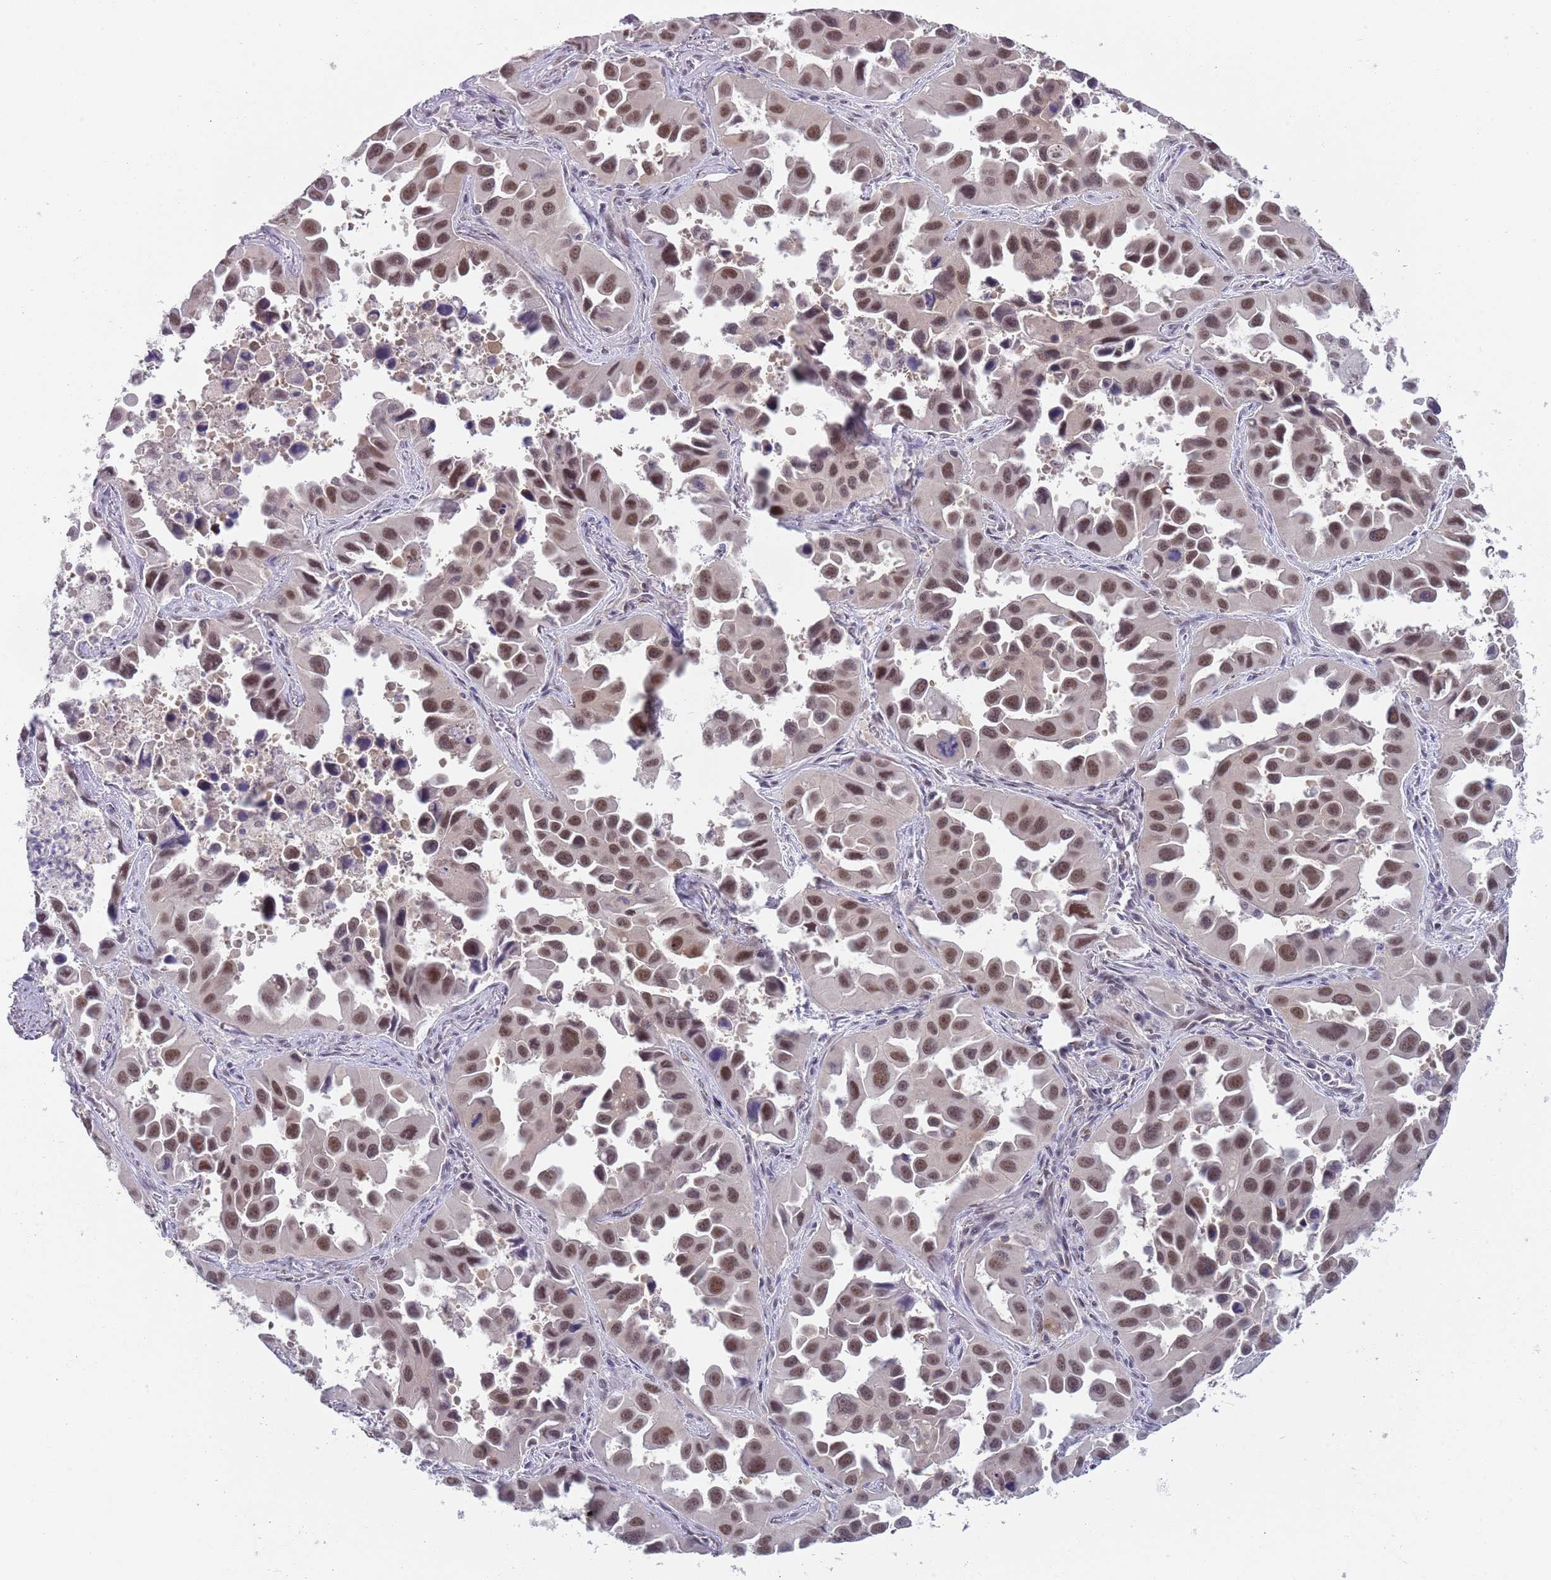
{"staining": {"intensity": "moderate", "quantity": ">75%", "location": "nuclear"}, "tissue": "lung cancer", "cell_type": "Tumor cells", "image_type": "cancer", "snomed": [{"axis": "morphology", "description": "Adenocarcinoma, NOS"}, {"axis": "topography", "description": "Lung"}], "caption": "An image of human adenocarcinoma (lung) stained for a protein shows moderate nuclear brown staining in tumor cells.", "gene": "SEPHS2", "patient": {"sex": "male", "age": 66}}